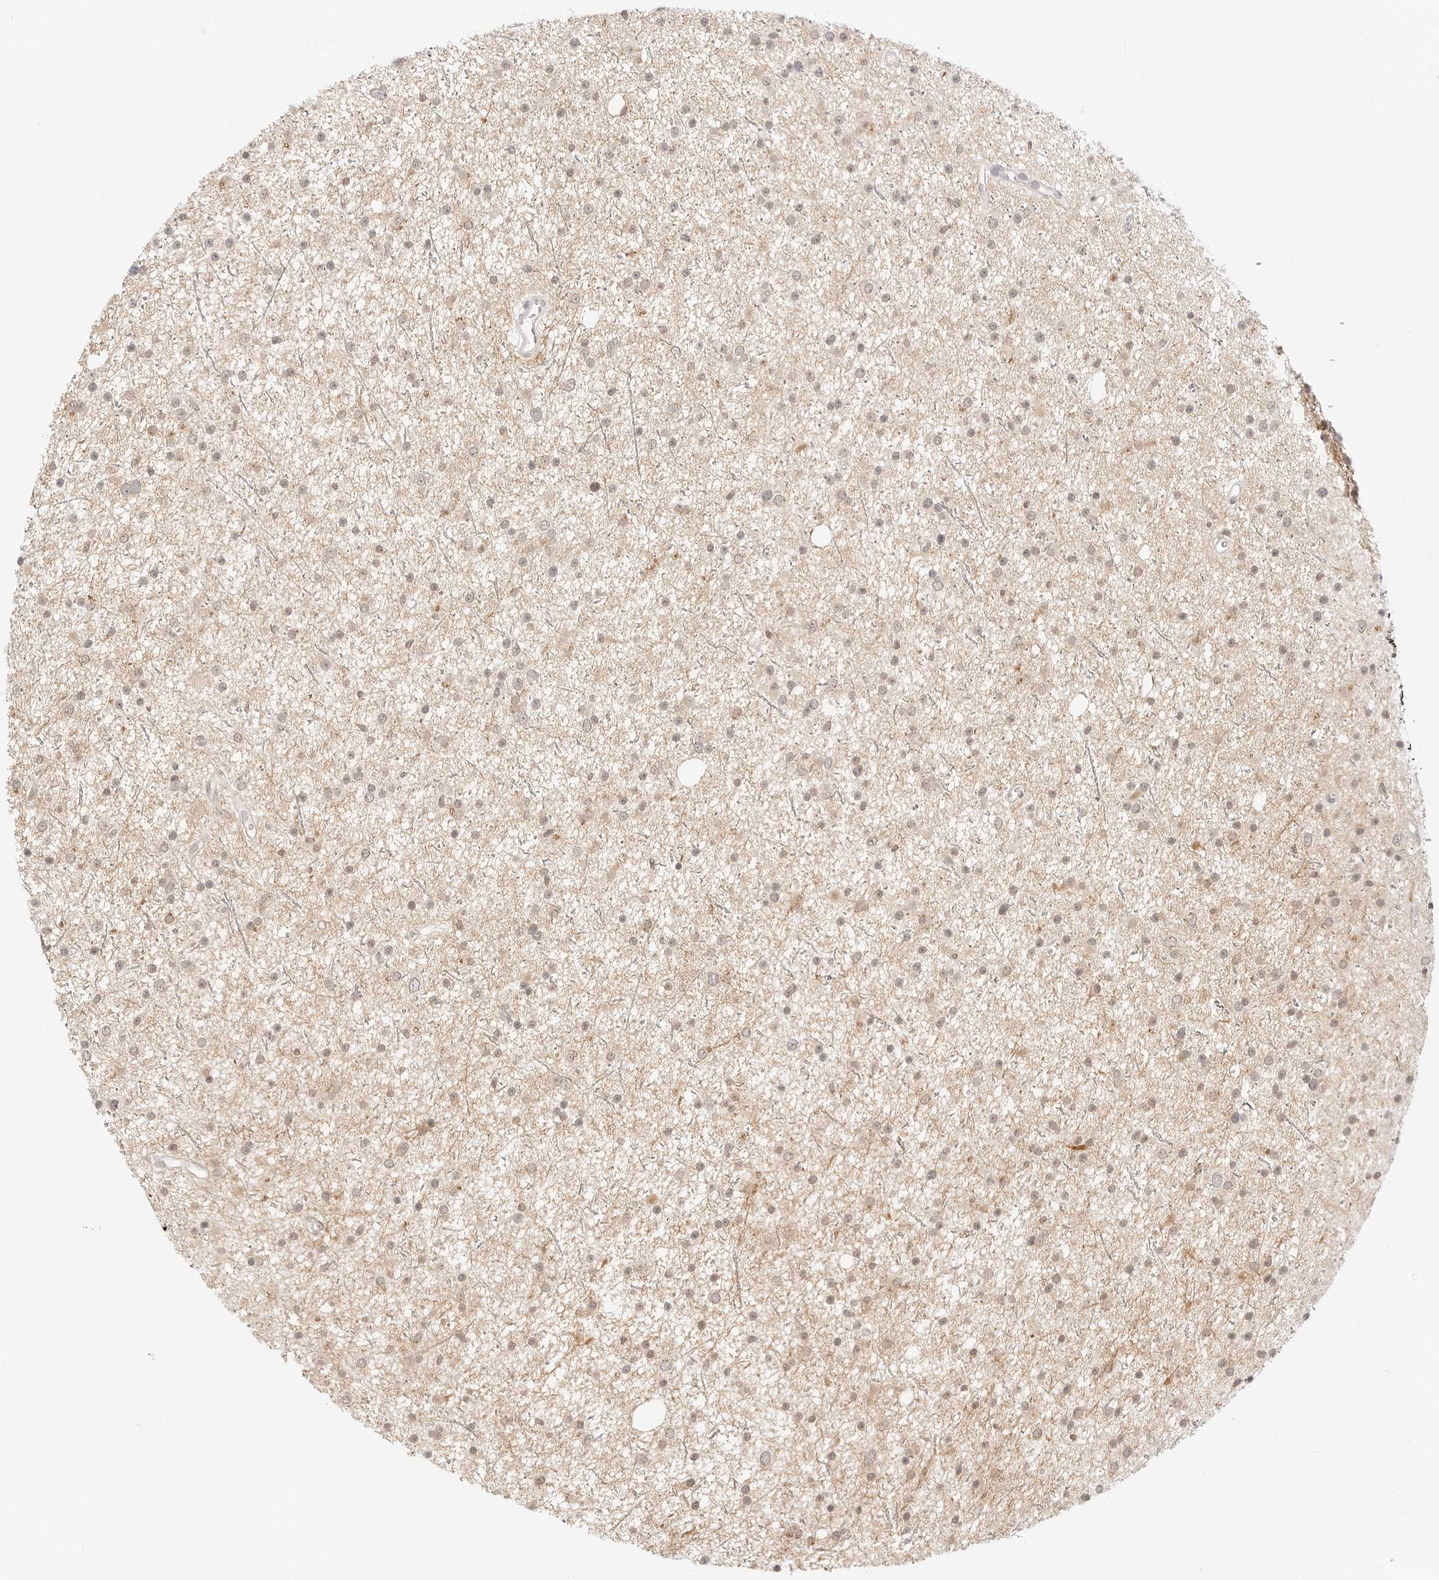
{"staining": {"intensity": "negative", "quantity": "none", "location": "none"}, "tissue": "glioma", "cell_type": "Tumor cells", "image_type": "cancer", "snomed": [{"axis": "morphology", "description": "Glioma, malignant, Low grade"}, {"axis": "topography", "description": "Cerebral cortex"}], "caption": "IHC of human malignant glioma (low-grade) shows no positivity in tumor cells.", "gene": "GNAS", "patient": {"sex": "female", "age": 39}}